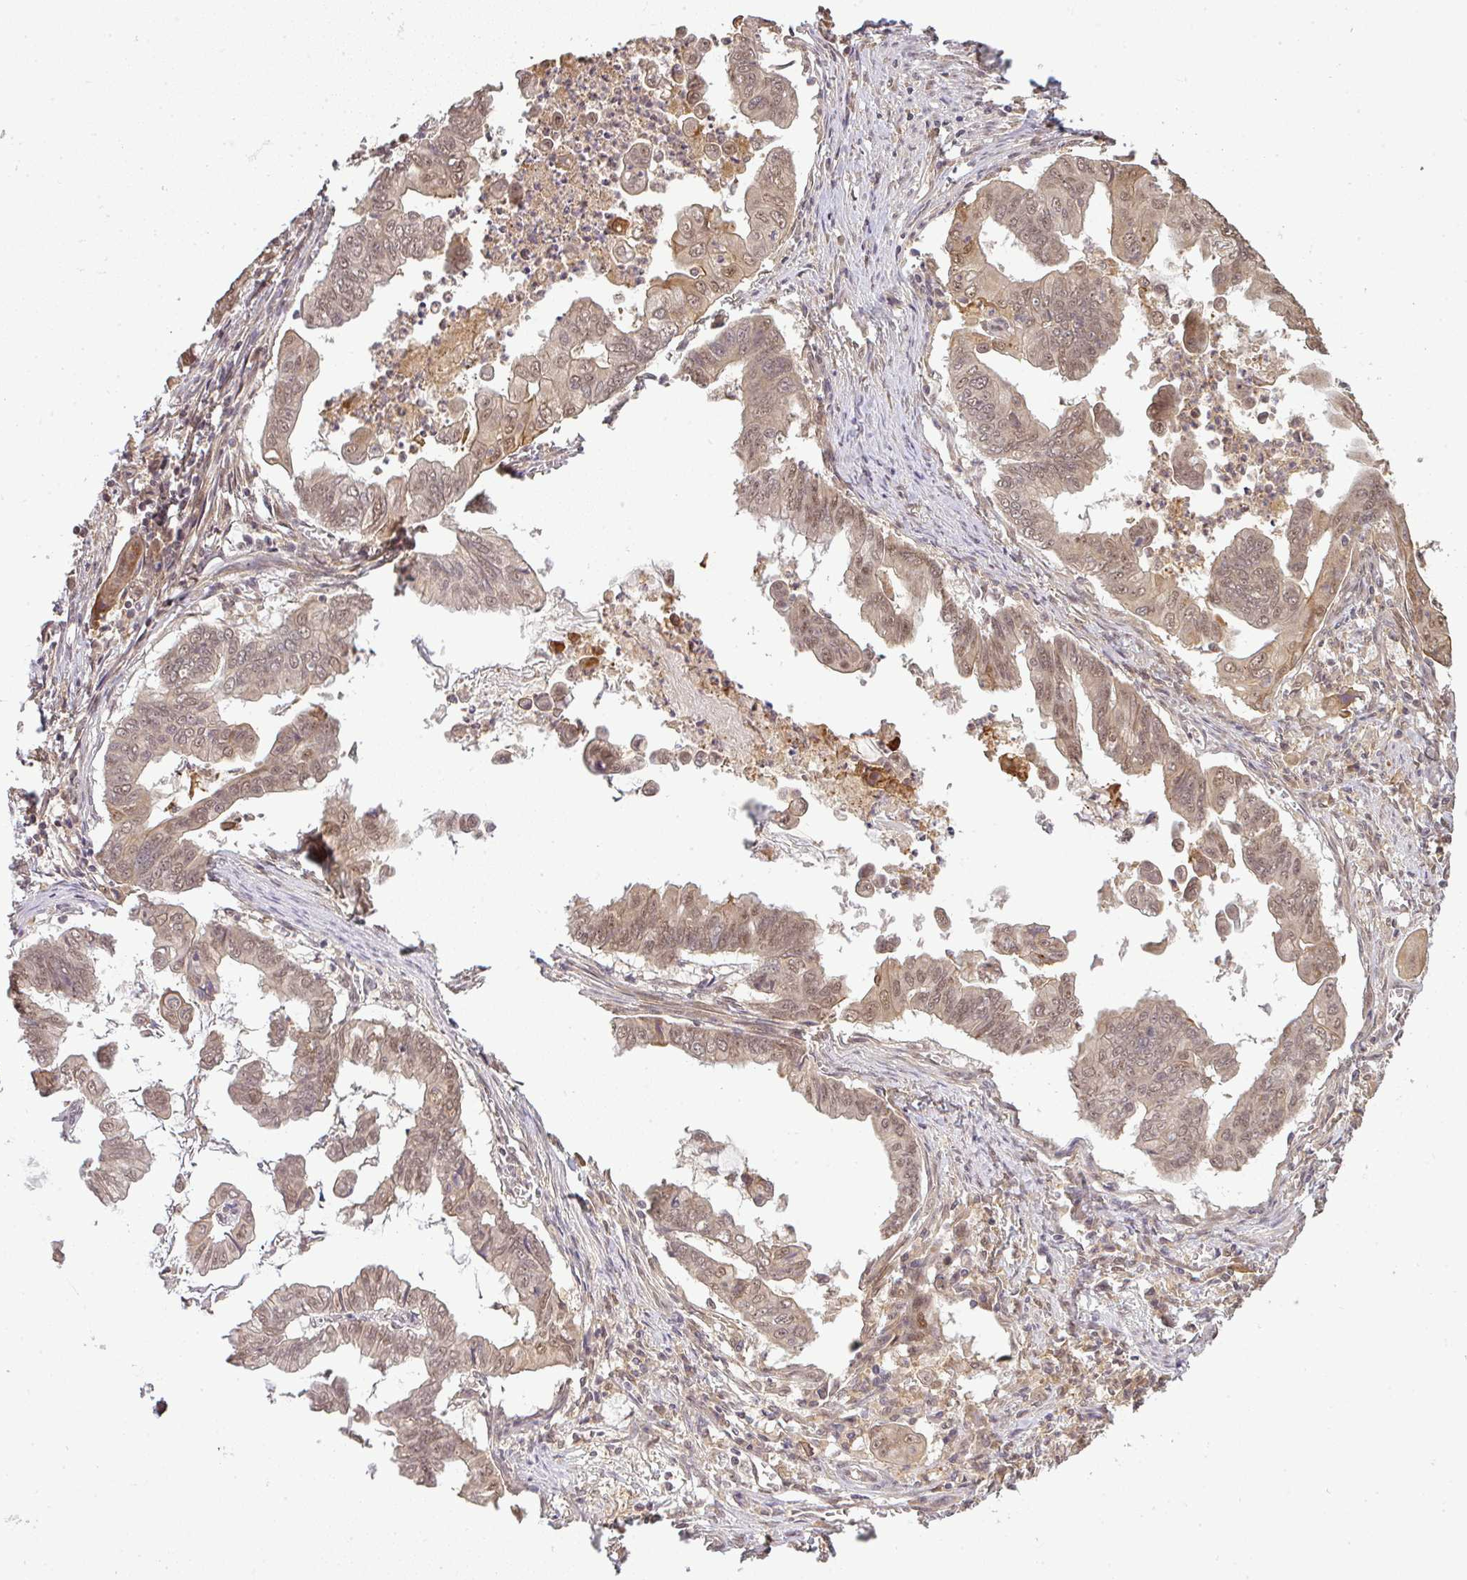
{"staining": {"intensity": "weak", "quantity": ">75%", "location": "cytoplasmic/membranous,nuclear"}, "tissue": "stomach cancer", "cell_type": "Tumor cells", "image_type": "cancer", "snomed": [{"axis": "morphology", "description": "Adenocarcinoma, NOS"}, {"axis": "topography", "description": "Stomach, upper"}], "caption": "Approximately >75% of tumor cells in stomach cancer (adenocarcinoma) exhibit weak cytoplasmic/membranous and nuclear protein expression as visualized by brown immunohistochemical staining.", "gene": "FAM153A", "patient": {"sex": "male", "age": 80}}